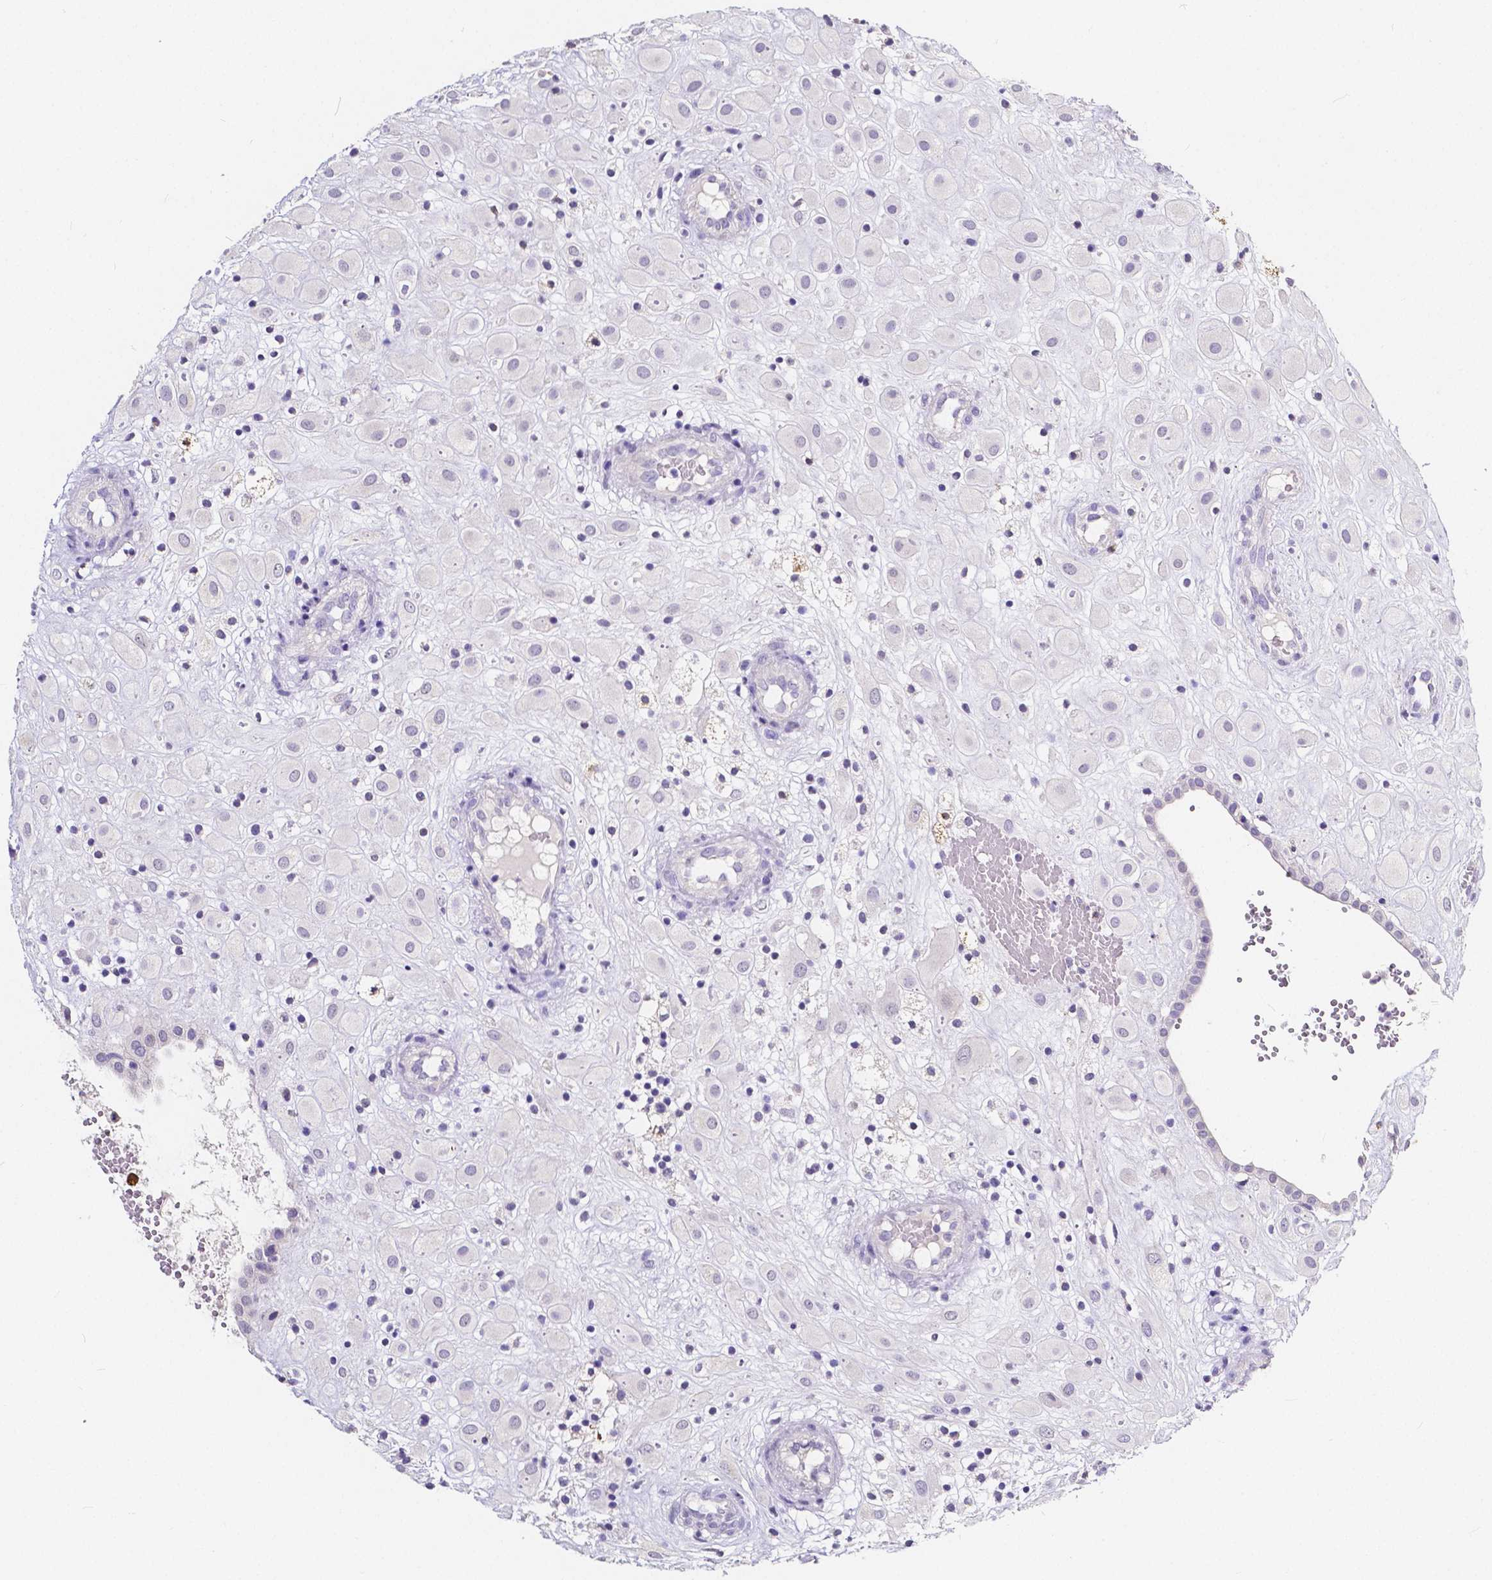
{"staining": {"intensity": "negative", "quantity": "none", "location": "none"}, "tissue": "placenta", "cell_type": "Decidual cells", "image_type": "normal", "snomed": [{"axis": "morphology", "description": "Normal tissue, NOS"}, {"axis": "topography", "description": "Placenta"}], "caption": "Protein analysis of normal placenta reveals no significant expression in decidual cells. (Brightfield microscopy of DAB immunohistochemistry at high magnification).", "gene": "ACP5", "patient": {"sex": "female", "age": 24}}